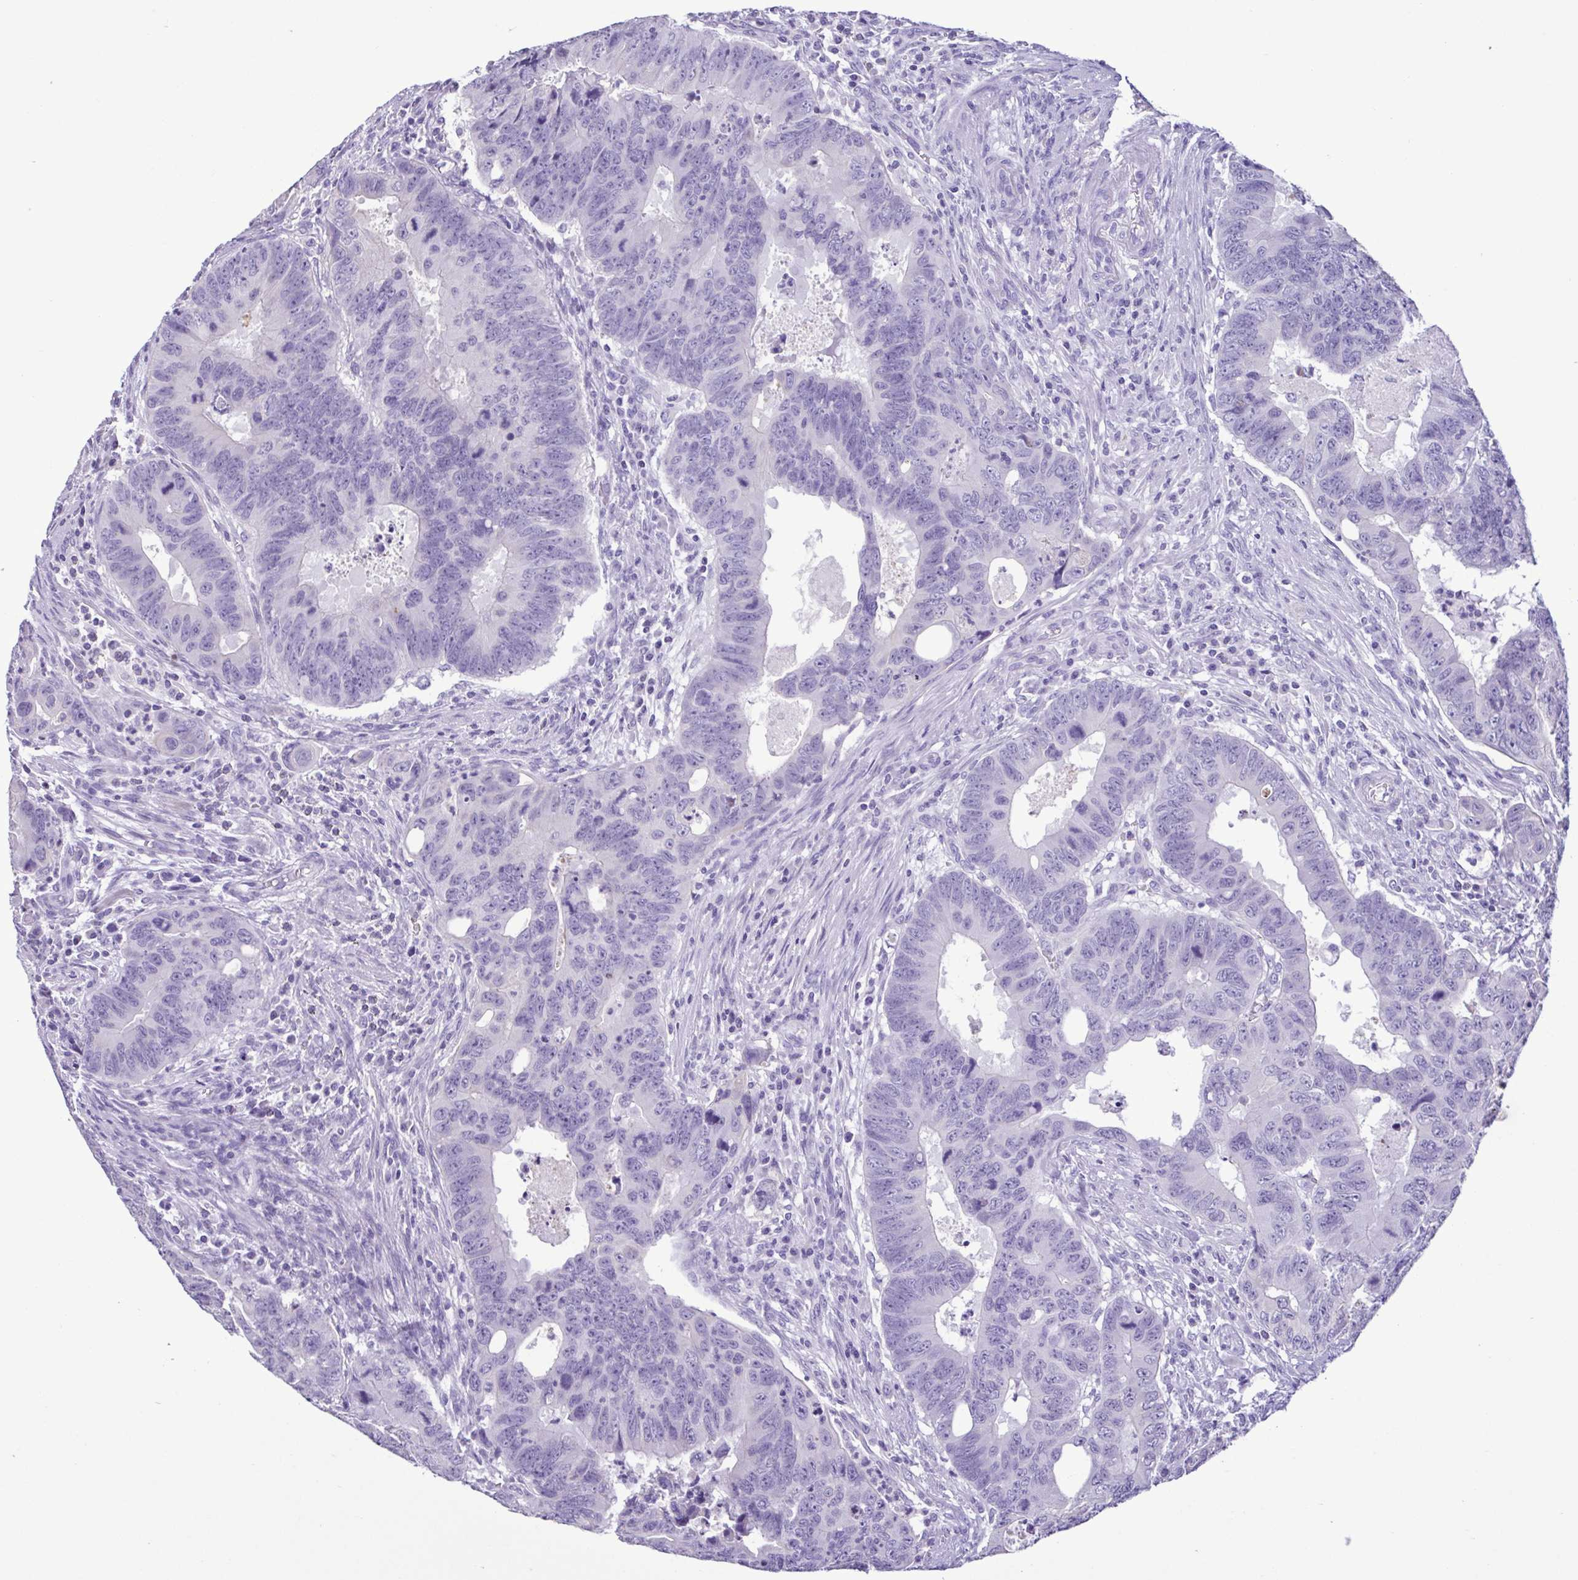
{"staining": {"intensity": "negative", "quantity": "none", "location": "none"}, "tissue": "colorectal cancer", "cell_type": "Tumor cells", "image_type": "cancer", "snomed": [{"axis": "morphology", "description": "Adenocarcinoma, NOS"}, {"axis": "topography", "description": "Colon"}], "caption": "This is an immunohistochemistry (IHC) photomicrograph of colorectal adenocarcinoma. There is no expression in tumor cells.", "gene": "CBY2", "patient": {"sex": "male", "age": 62}}